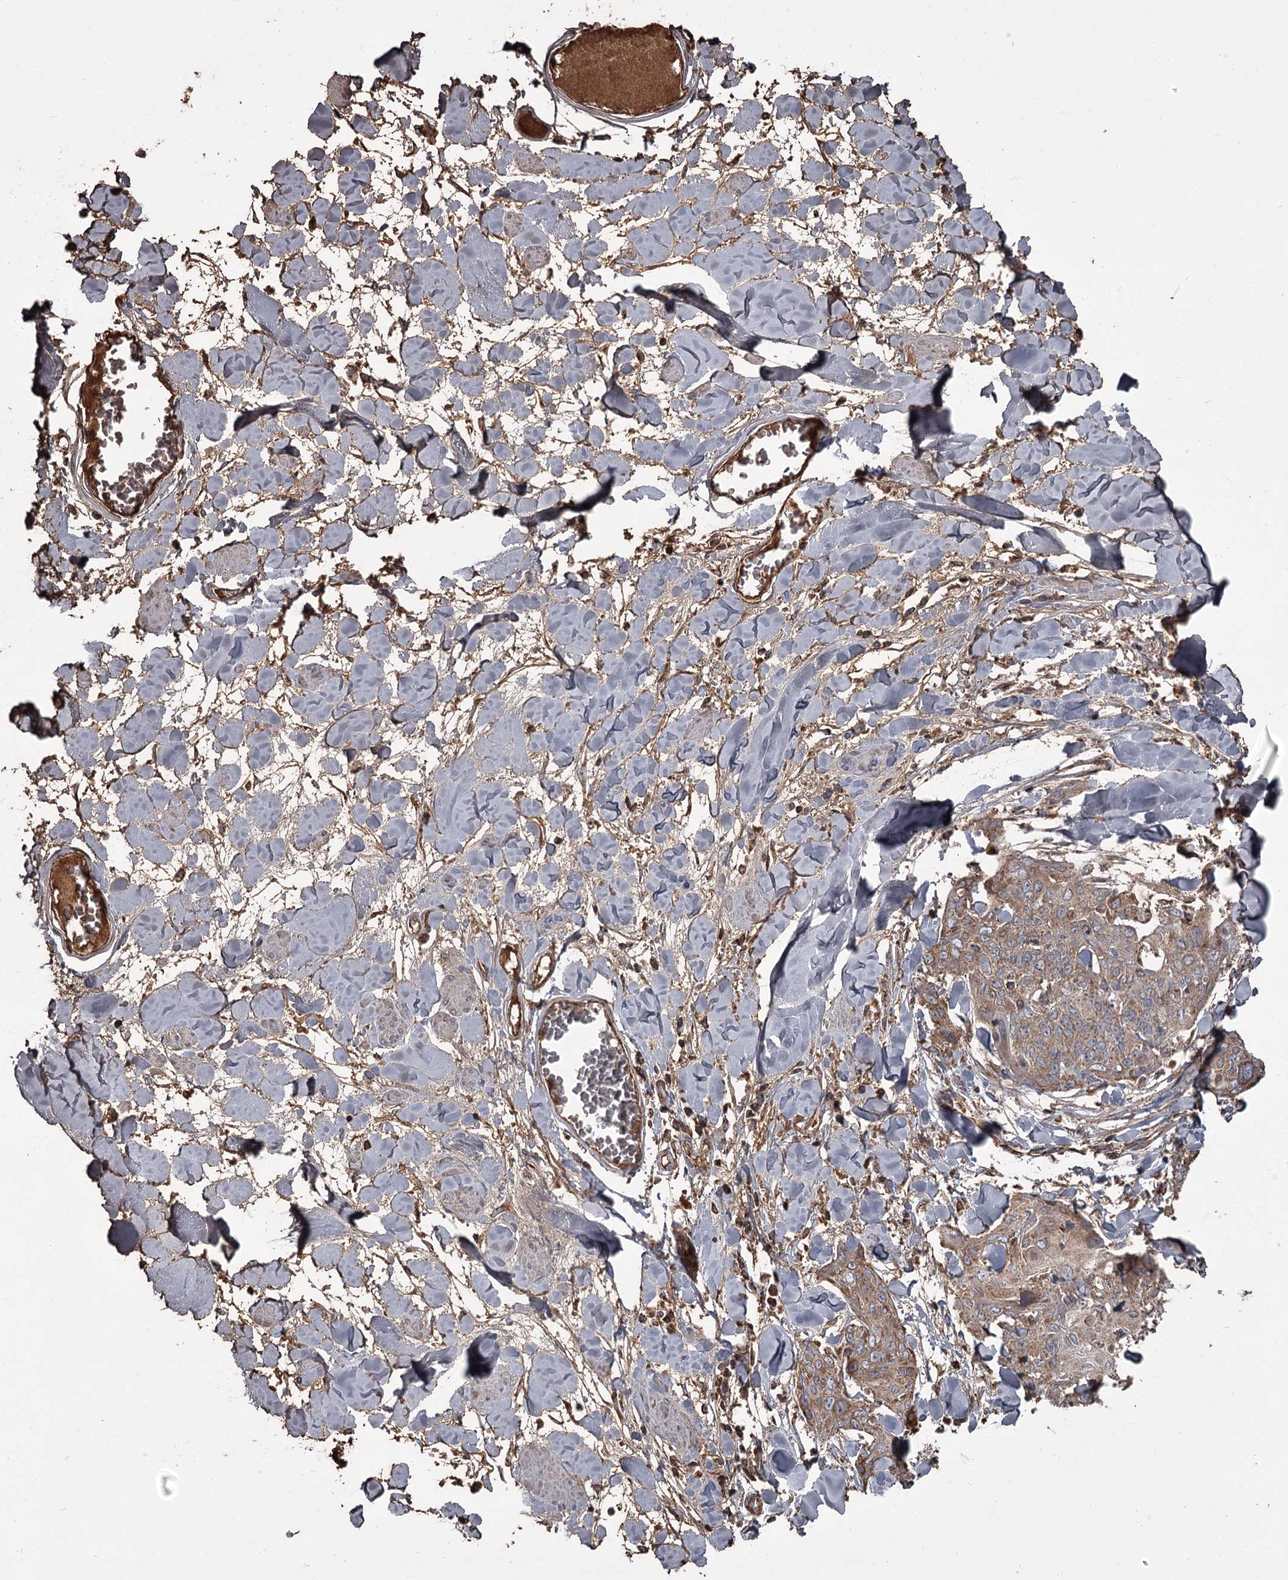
{"staining": {"intensity": "moderate", "quantity": ">75%", "location": "cytoplasmic/membranous"}, "tissue": "skin cancer", "cell_type": "Tumor cells", "image_type": "cancer", "snomed": [{"axis": "morphology", "description": "Squamous cell carcinoma, NOS"}, {"axis": "topography", "description": "Skin"}, {"axis": "topography", "description": "Vulva"}], "caption": "Skin squamous cell carcinoma stained with DAB (3,3'-diaminobenzidine) IHC exhibits medium levels of moderate cytoplasmic/membranous staining in about >75% of tumor cells. (DAB (3,3'-diaminobenzidine) IHC, brown staining for protein, blue staining for nuclei).", "gene": "THAP9", "patient": {"sex": "female", "age": 85}}